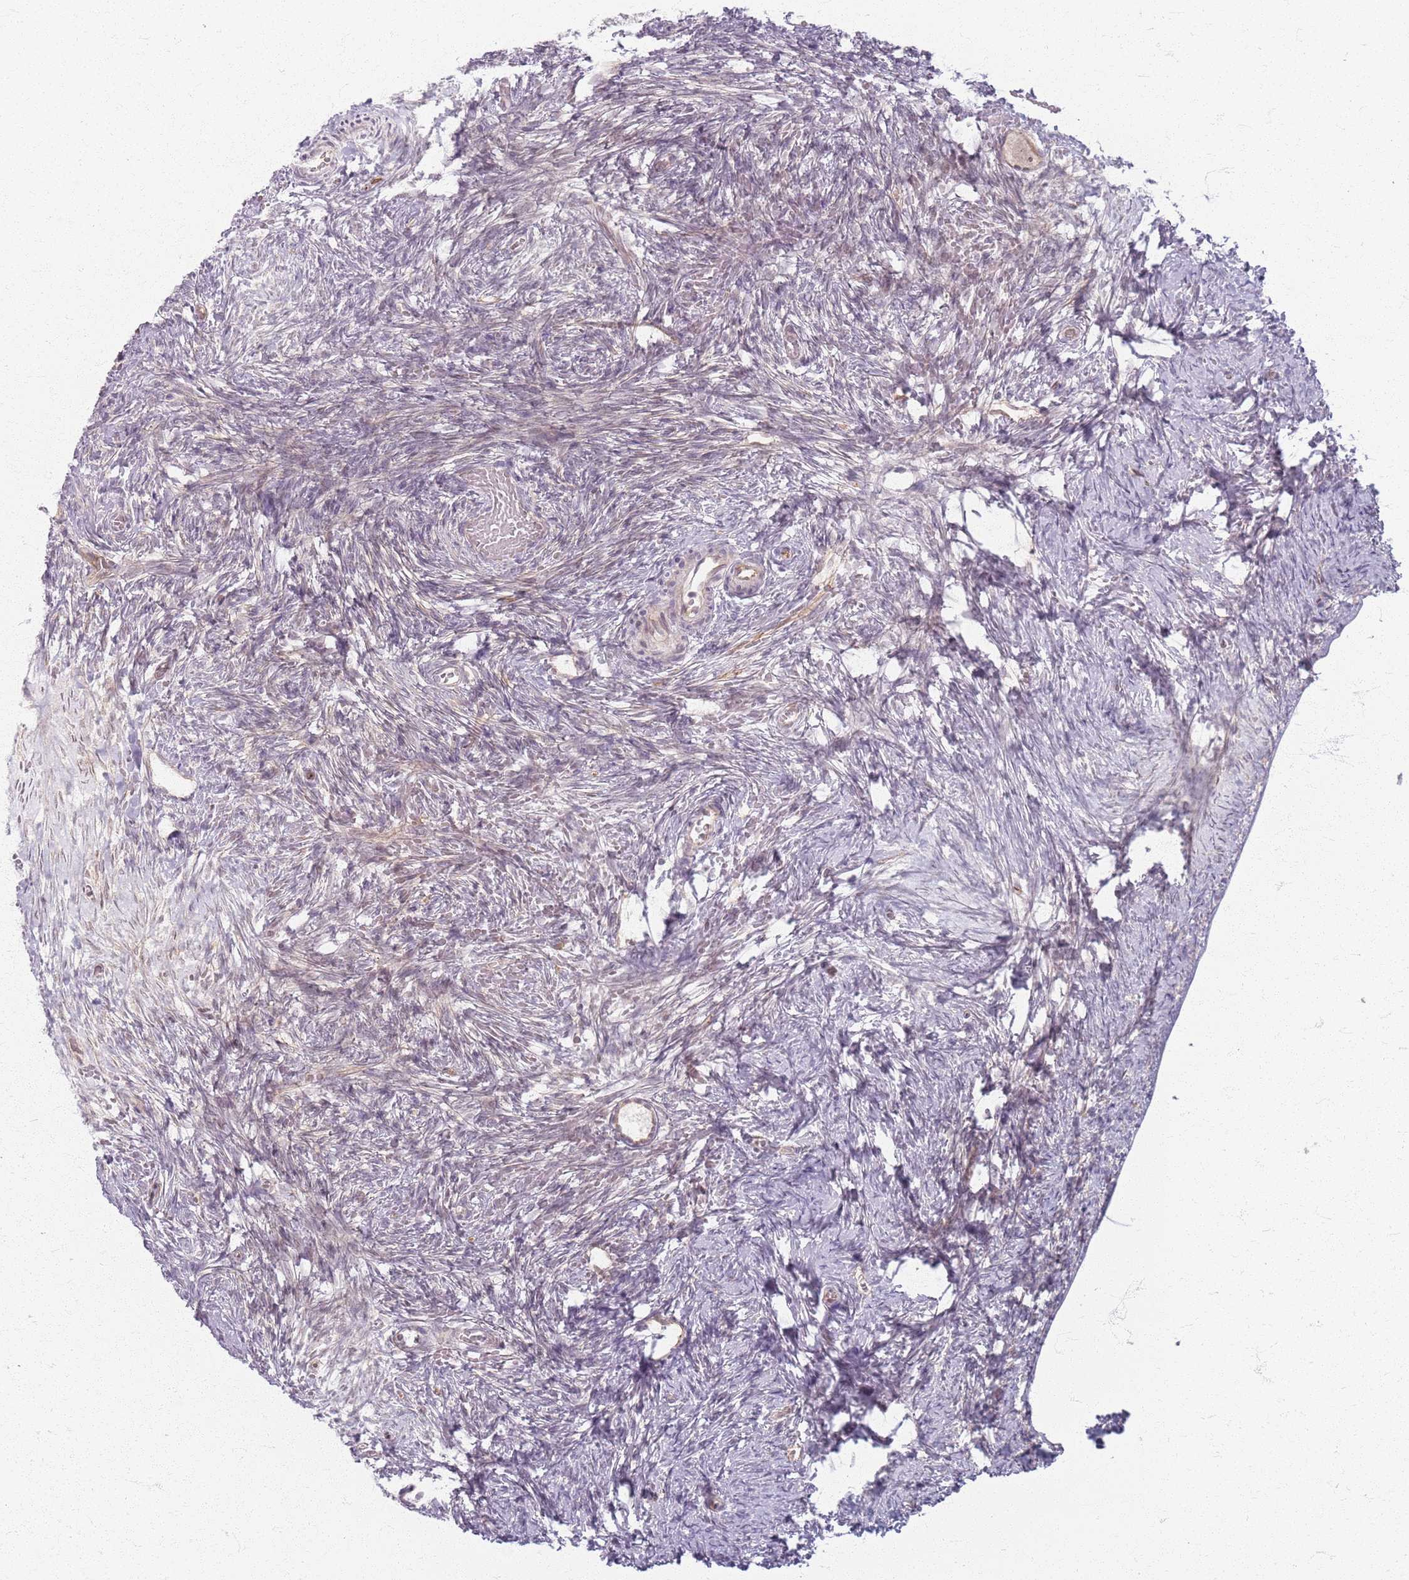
{"staining": {"intensity": "weak", "quantity": ">75%", "location": "cytoplasmic/membranous"}, "tissue": "ovary", "cell_type": "Follicle cells", "image_type": "normal", "snomed": [{"axis": "morphology", "description": "Adenocarcinoma, NOS"}, {"axis": "topography", "description": "Endometrium"}], "caption": "A brown stain shows weak cytoplasmic/membranous staining of a protein in follicle cells of unremarkable ovary.", "gene": "KCNA5", "patient": {"sex": "female", "age": 32}}